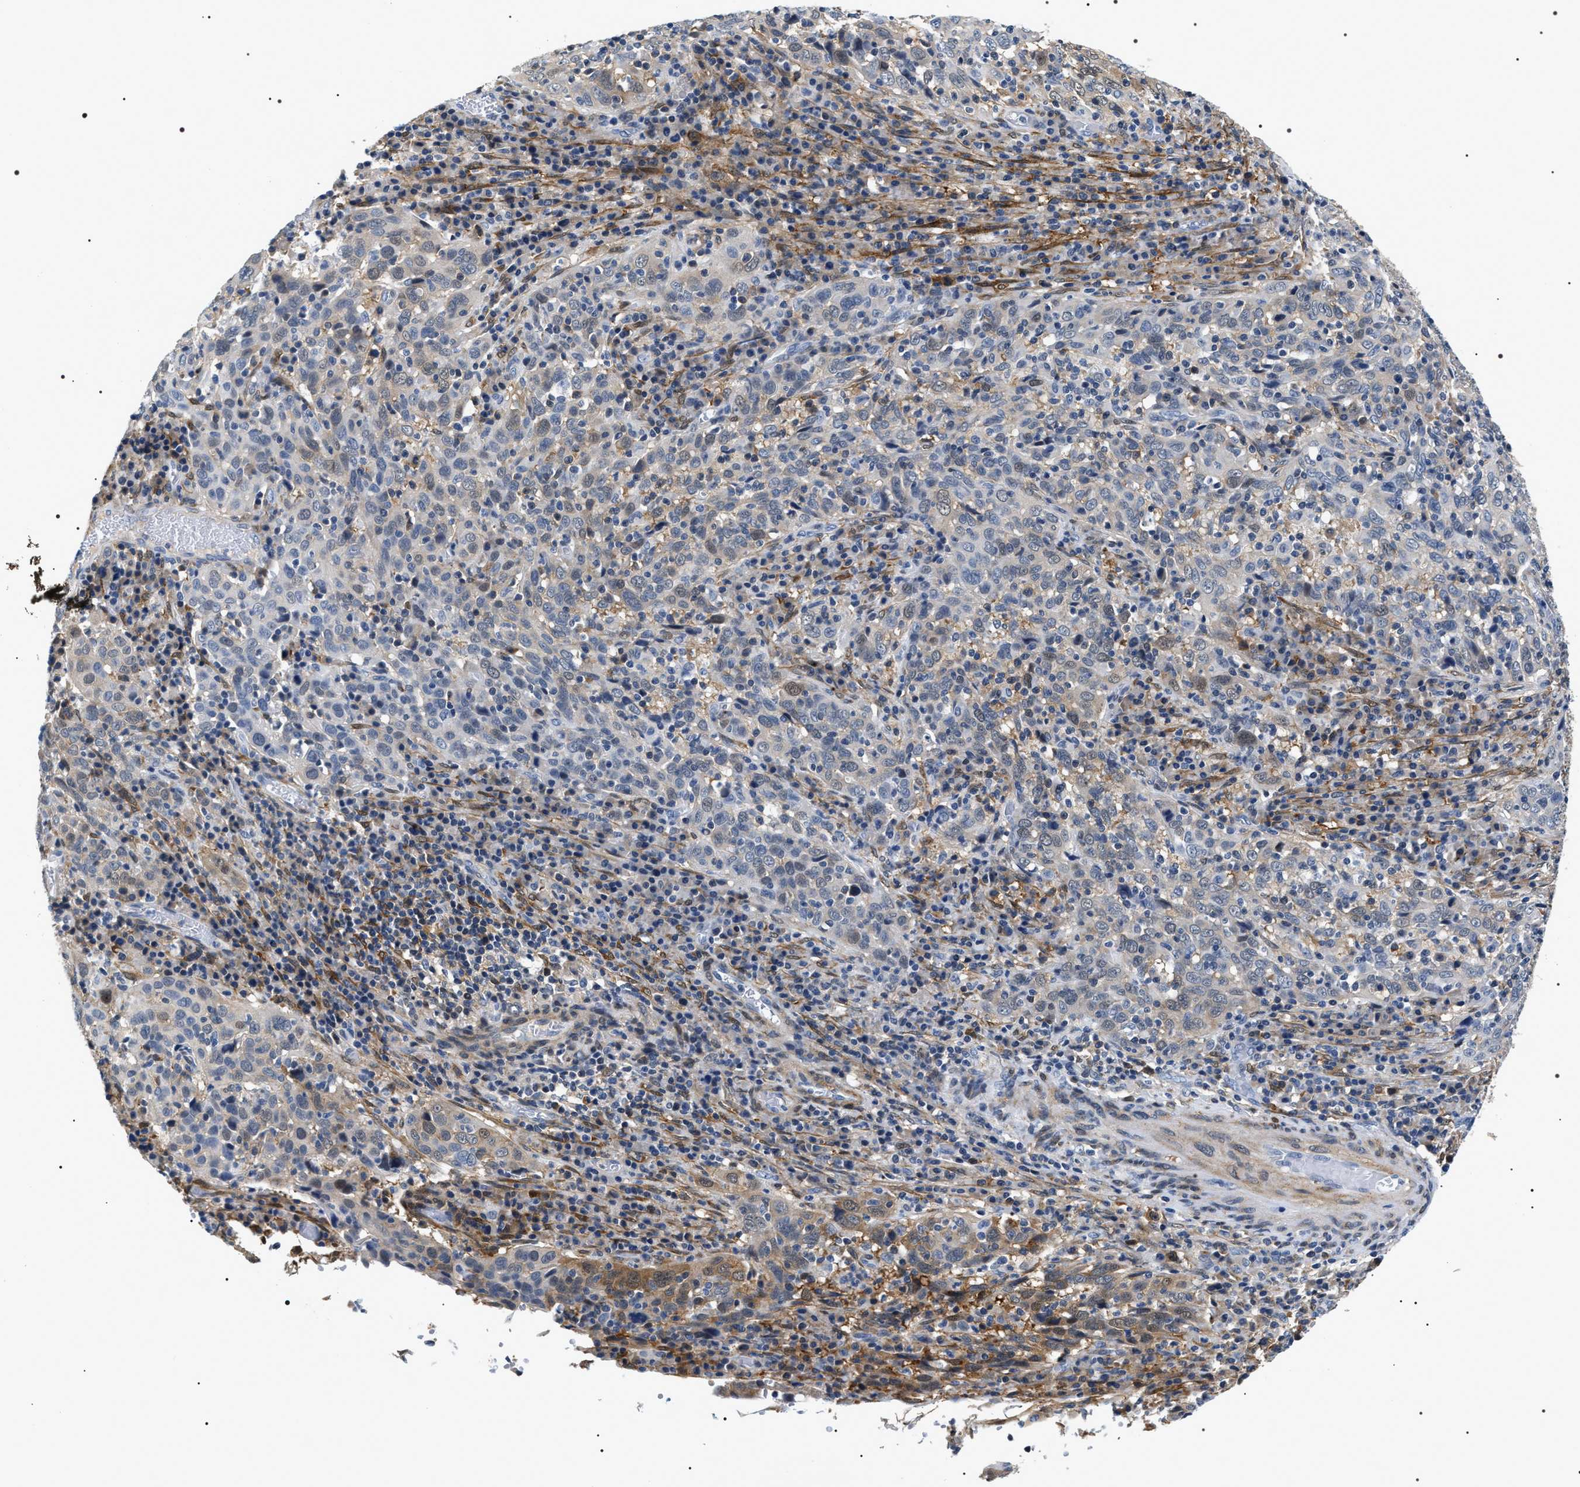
{"staining": {"intensity": "weak", "quantity": "<25%", "location": "cytoplasmic/membranous"}, "tissue": "cervical cancer", "cell_type": "Tumor cells", "image_type": "cancer", "snomed": [{"axis": "morphology", "description": "Squamous cell carcinoma, NOS"}, {"axis": "topography", "description": "Cervix"}], "caption": "Immunohistochemistry (IHC) photomicrograph of neoplastic tissue: human cervical squamous cell carcinoma stained with DAB shows no significant protein staining in tumor cells.", "gene": "BAG2", "patient": {"sex": "female", "age": 46}}